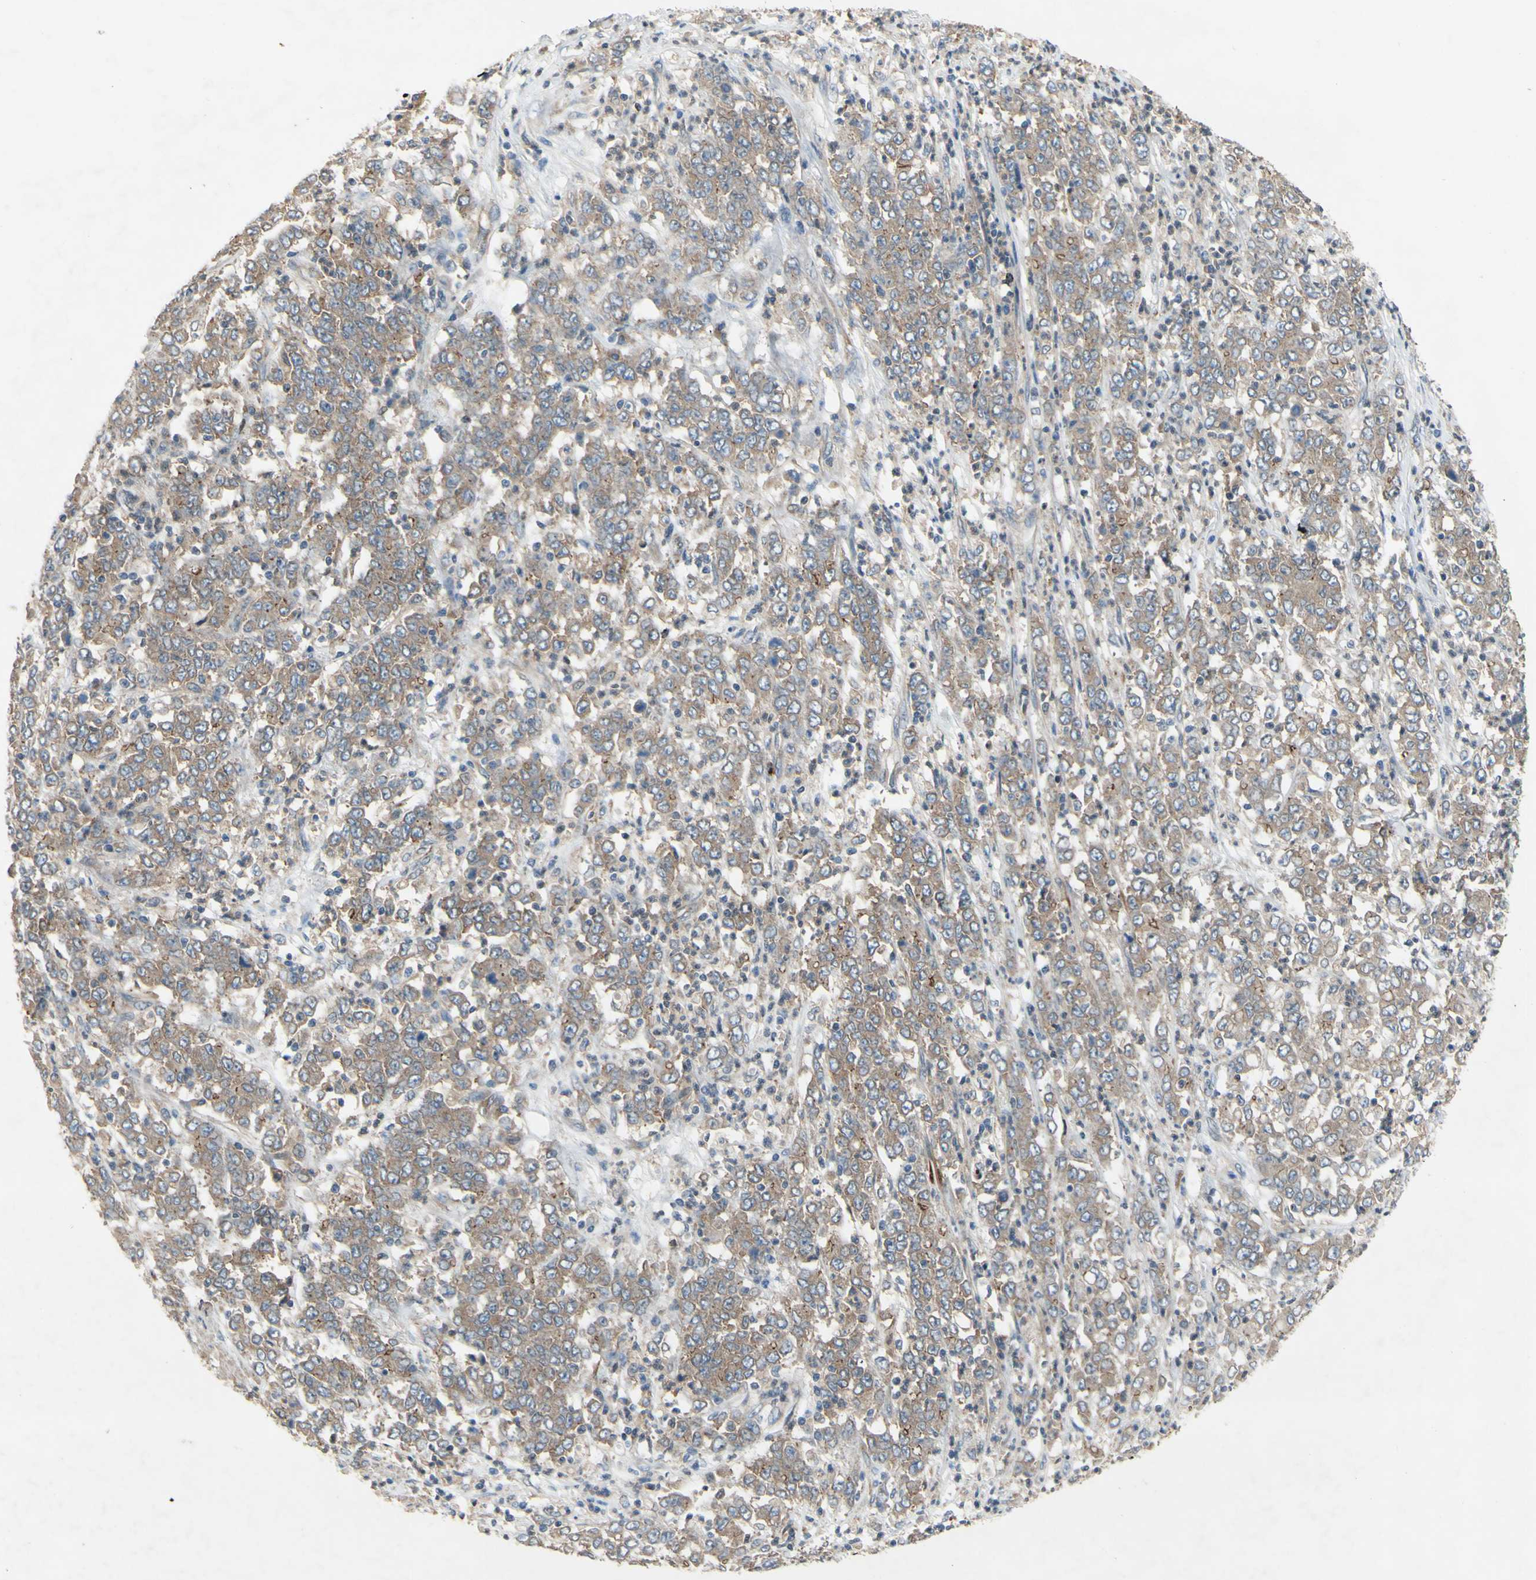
{"staining": {"intensity": "weak", "quantity": ">75%", "location": "cytoplasmic/membranous"}, "tissue": "stomach cancer", "cell_type": "Tumor cells", "image_type": "cancer", "snomed": [{"axis": "morphology", "description": "Adenocarcinoma, NOS"}, {"axis": "topography", "description": "Stomach, lower"}], "caption": "IHC of human adenocarcinoma (stomach) demonstrates low levels of weak cytoplasmic/membranous staining in approximately >75% of tumor cells. (brown staining indicates protein expression, while blue staining denotes nuclei).", "gene": "PDGFB", "patient": {"sex": "female", "age": 71}}